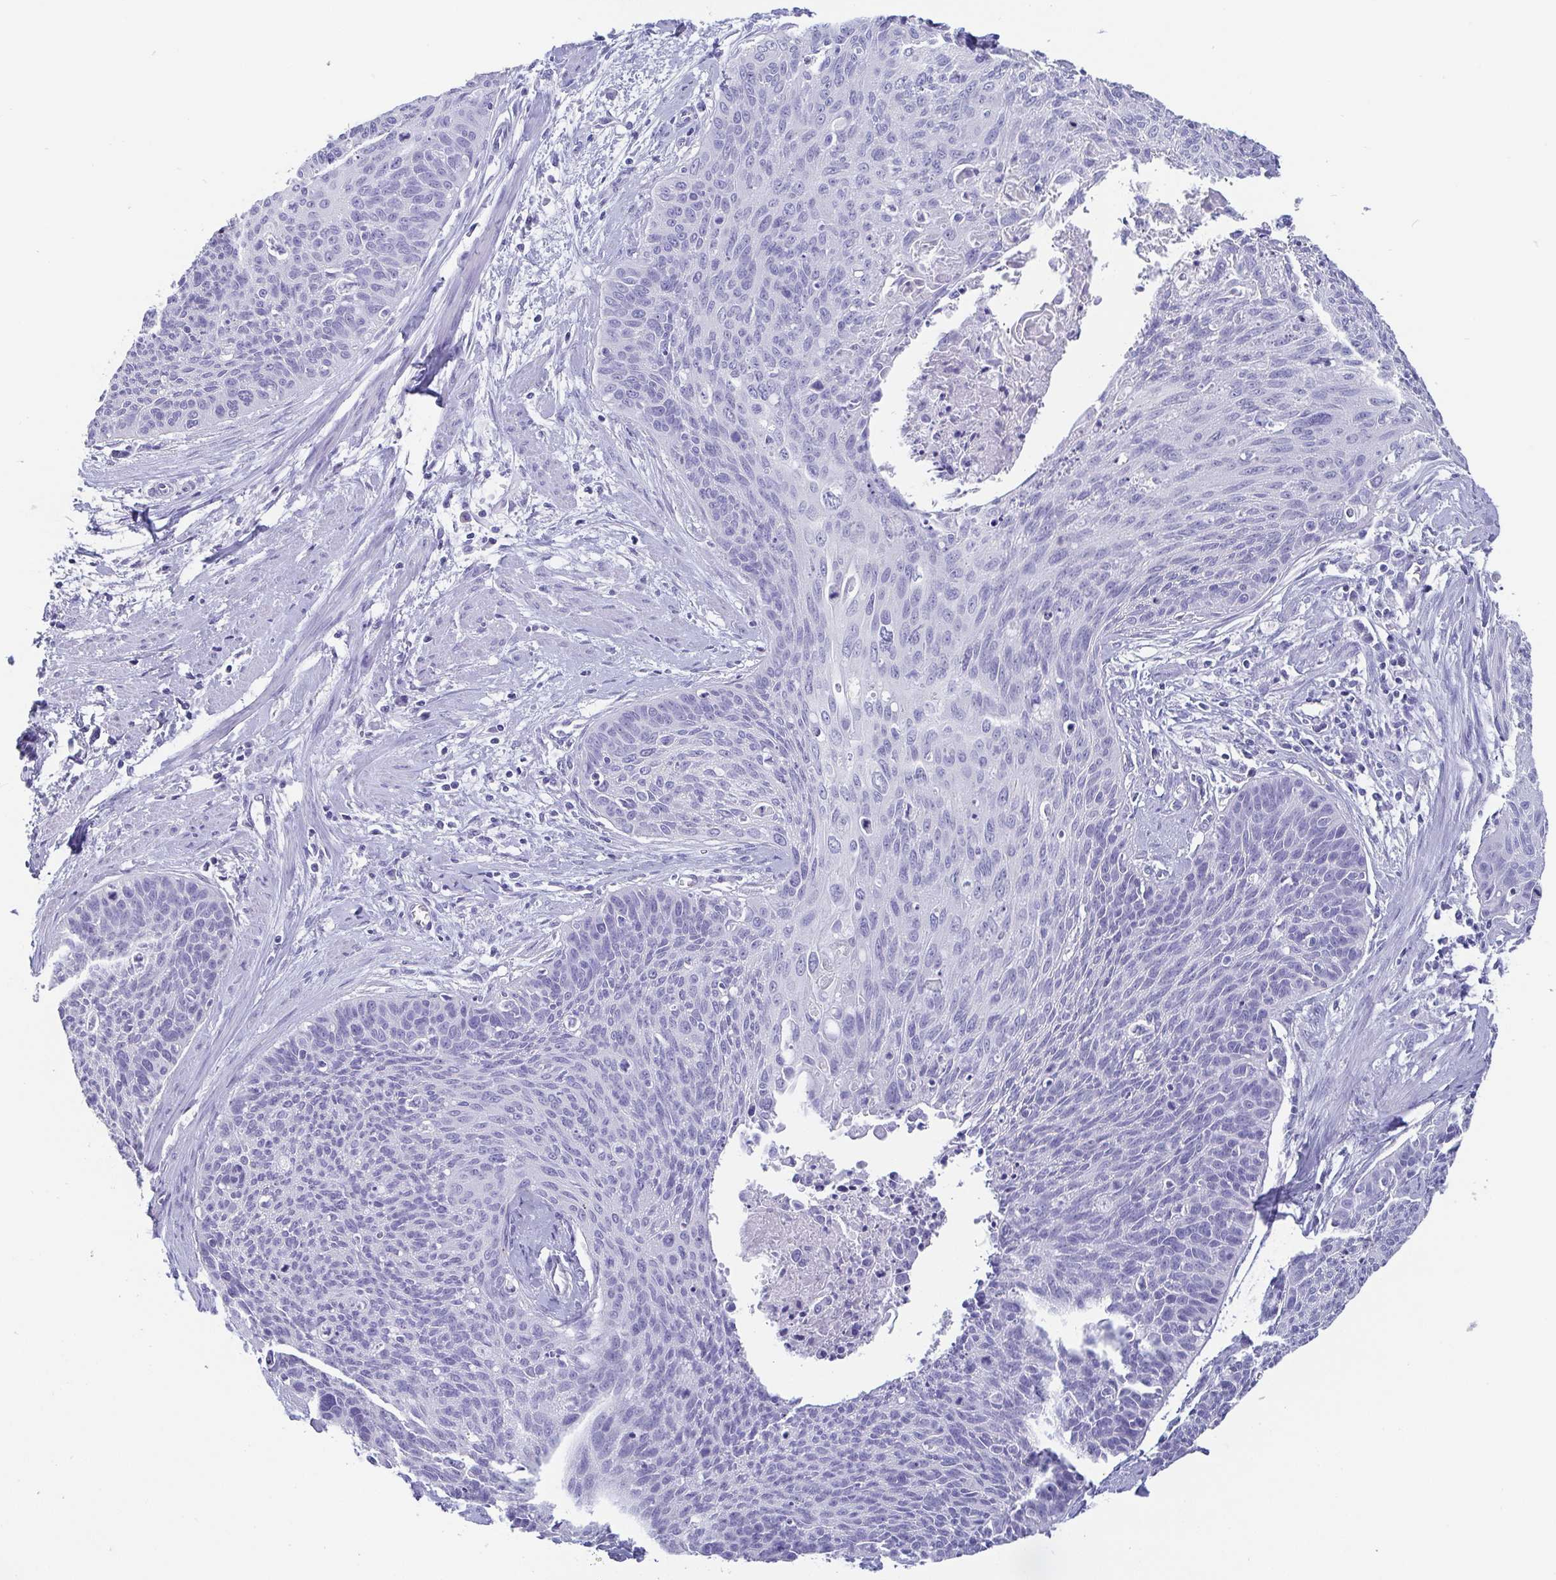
{"staining": {"intensity": "negative", "quantity": "none", "location": "none"}, "tissue": "cervical cancer", "cell_type": "Tumor cells", "image_type": "cancer", "snomed": [{"axis": "morphology", "description": "Squamous cell carcinoma, NOS"}, {"axis": "topography", "description": "Cervix"}], "caption": "The image shows no significant staining in tumor cells of cervical cancer (squamous cell carcinoma). Brightfield microscopy of immunohistochemistry (IHC) stained with DAB (brown) and hematoxylin (blue), captured at high magnification.", "gene": "SCGN", "patient": {"sex": "female", "age": 55}}